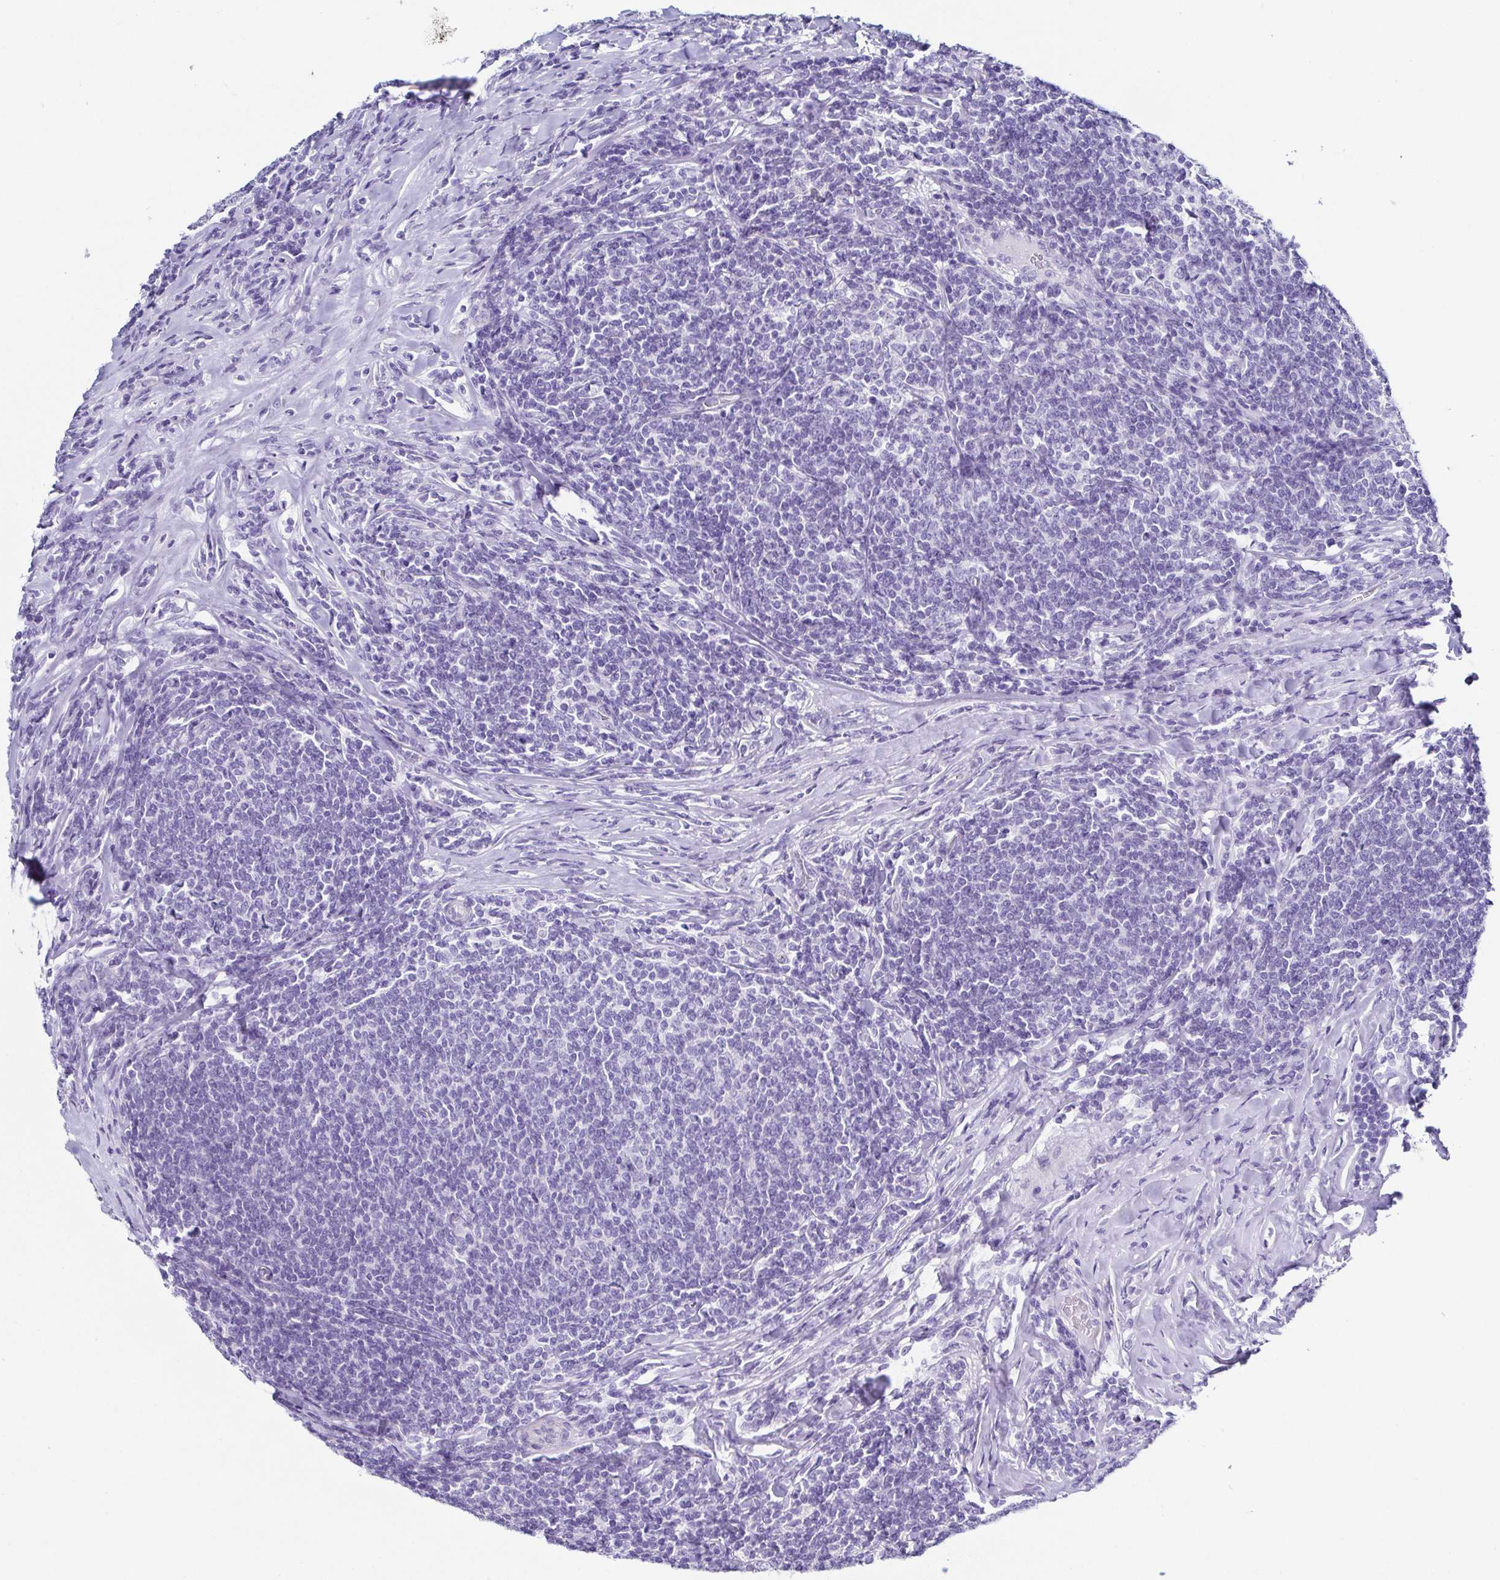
{"staining": {"intensity": "negative", "quantity": "none", "location": "none"}, "tissue": "lymphoma", "cell_type": "Tumor cells", "image_type": "cancer", "snomed": [{"axis": "morphology", "description": "Malignant lymphoma, non-Hodgkin's type, Low grade"}, {"axis": "topography", "description": "Lymph node"}], "caption": "Human lymphoma stained for a protein using immunohistochemistry displays no staining in tumor cells.", "gene": "TNNT2", "patient": {"sex": "male", "age": 52}}